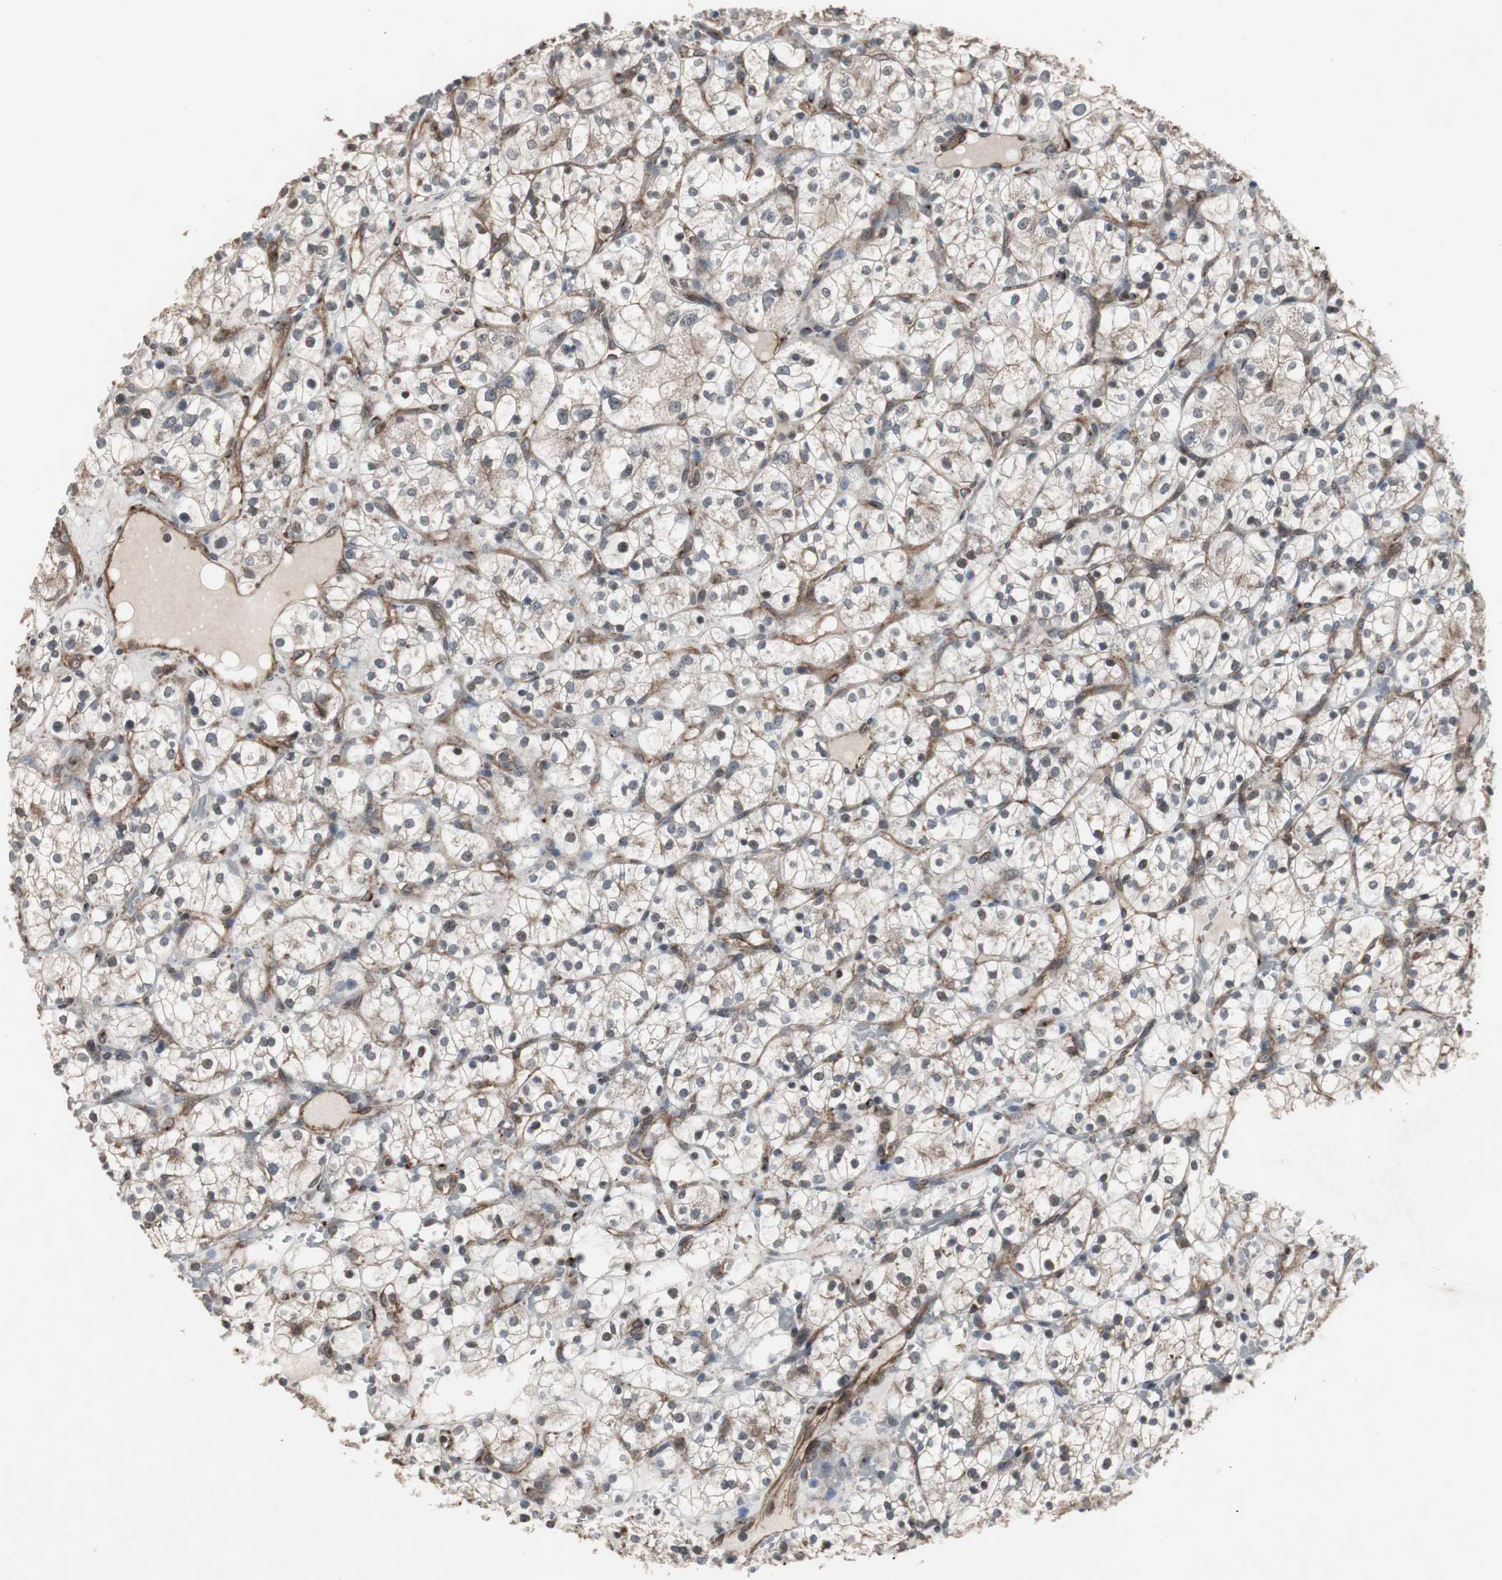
{"staining": {"intensity": "weak", "quantity": "25%-75%", "location": "cytoplasmic/membranous"}, "tissue": "renal cancer", "cell_type": "Tumor cells", "image_type": "cancer", "snomed": [{"axis": "morphology", "description": "Adenocarcinoma, NOS"}, {"axis": "topography", "description": "Kidney"}], "caption": "DAB (3,3'-diaminobenzidine) immunohistochemical staining of human adenocarcinoma (renal) shows weak cytoplasmic/membranous protein expression in approximately 25%-75% of tumor cells.", "gene": "ATP2B2", "patient": {"sex": "female", "age": 60}}